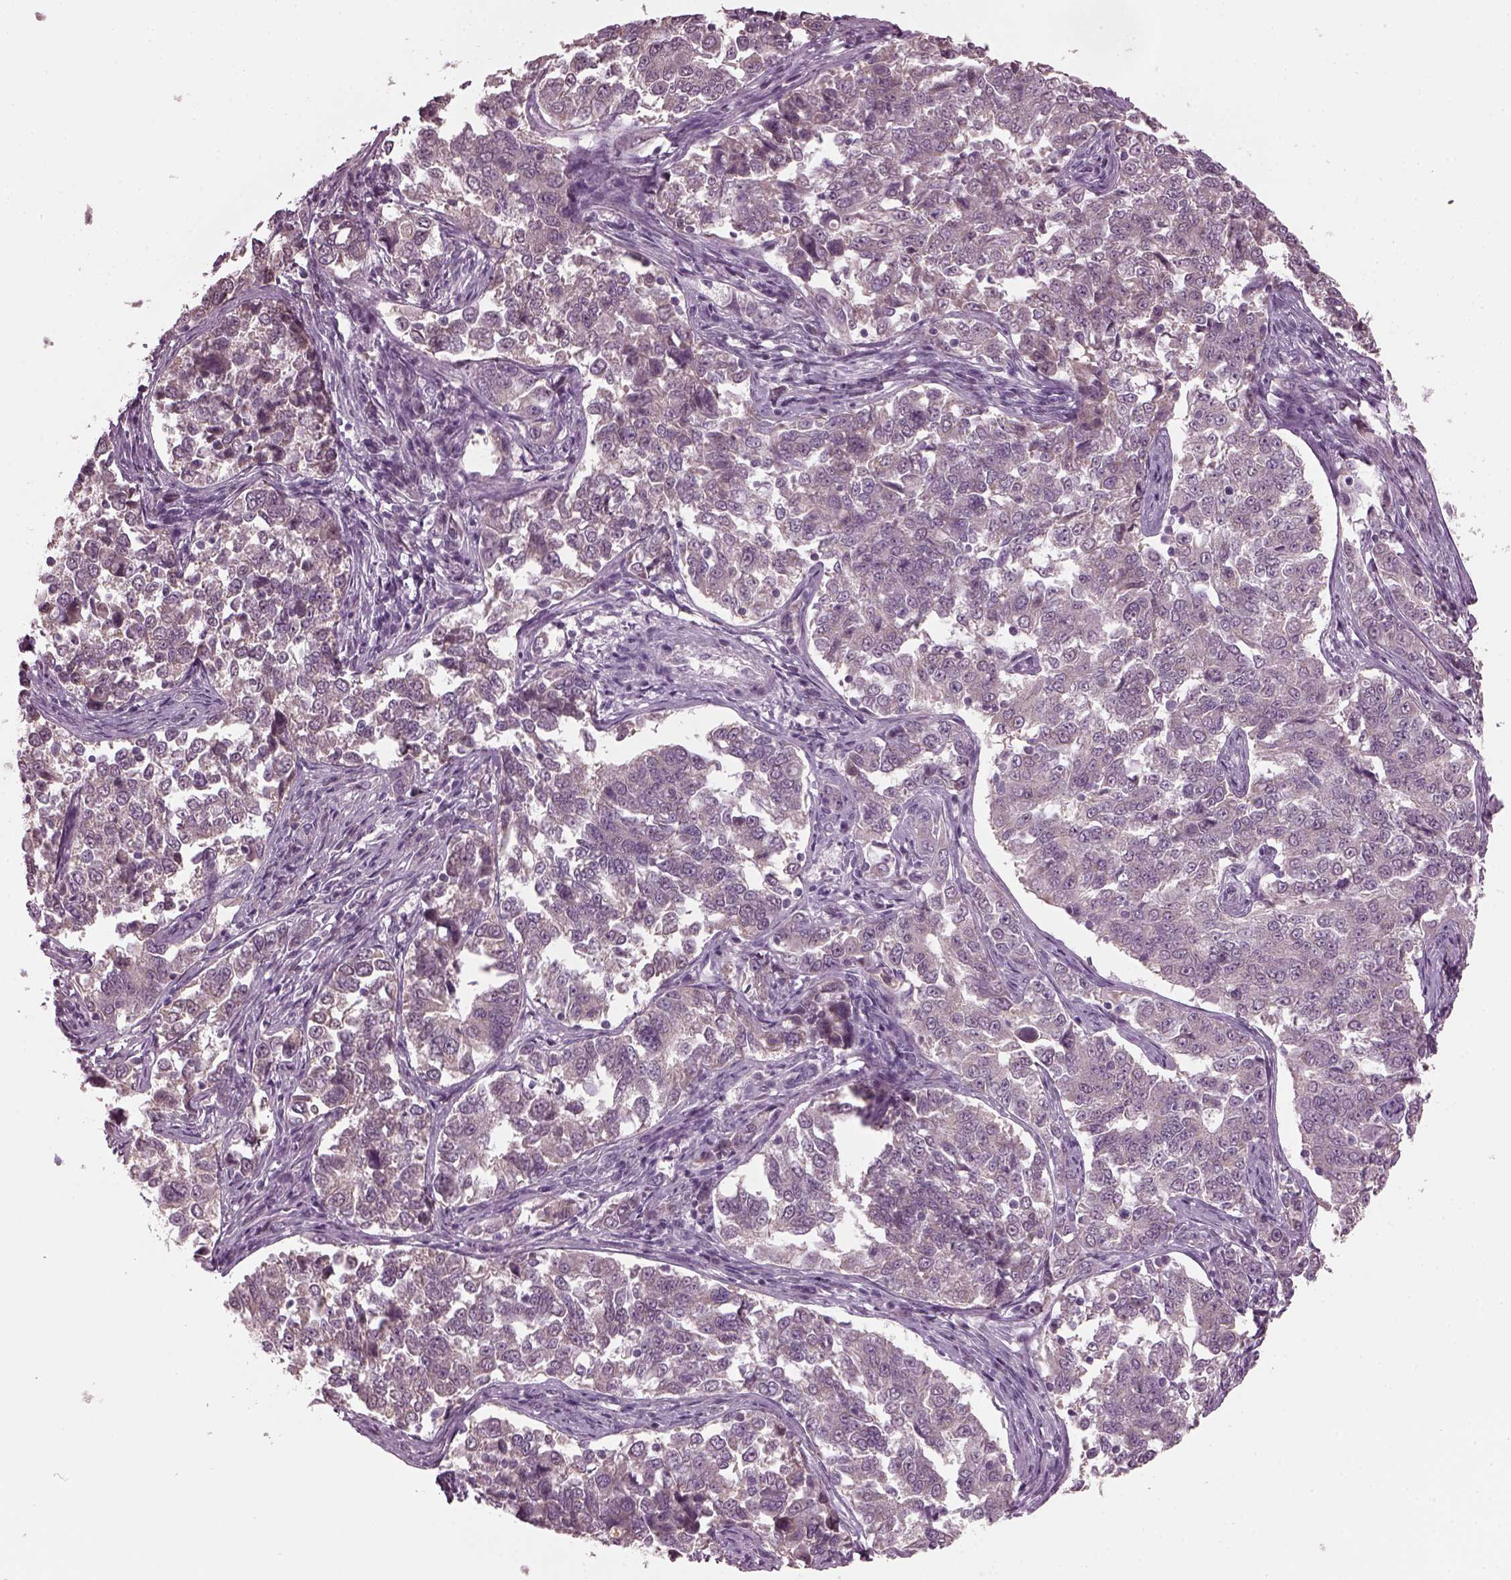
{"staining": {"intensity": "negative", "quantity": "none", "location": "none"}, "tissue": "endometrial cancer", "cell_type": "Tumor cells", "image_type": "cancer", "snomed": [{"axis": "morphology", "description": "Adenocarcinoma, NOS"}, {"axis": "topography", "description": "Endometrium"}], "caption": "High power microscopy histopathology image of an IHC photomicrograph of endometrial cancer, revealing no significant staining in tumor cells. The staining is performed using DAB brown chromogen with nuclei counter-stained in using hematoxylin.", "gene": "CLCN4", "patient": {"sex": "female", "age": 43}}